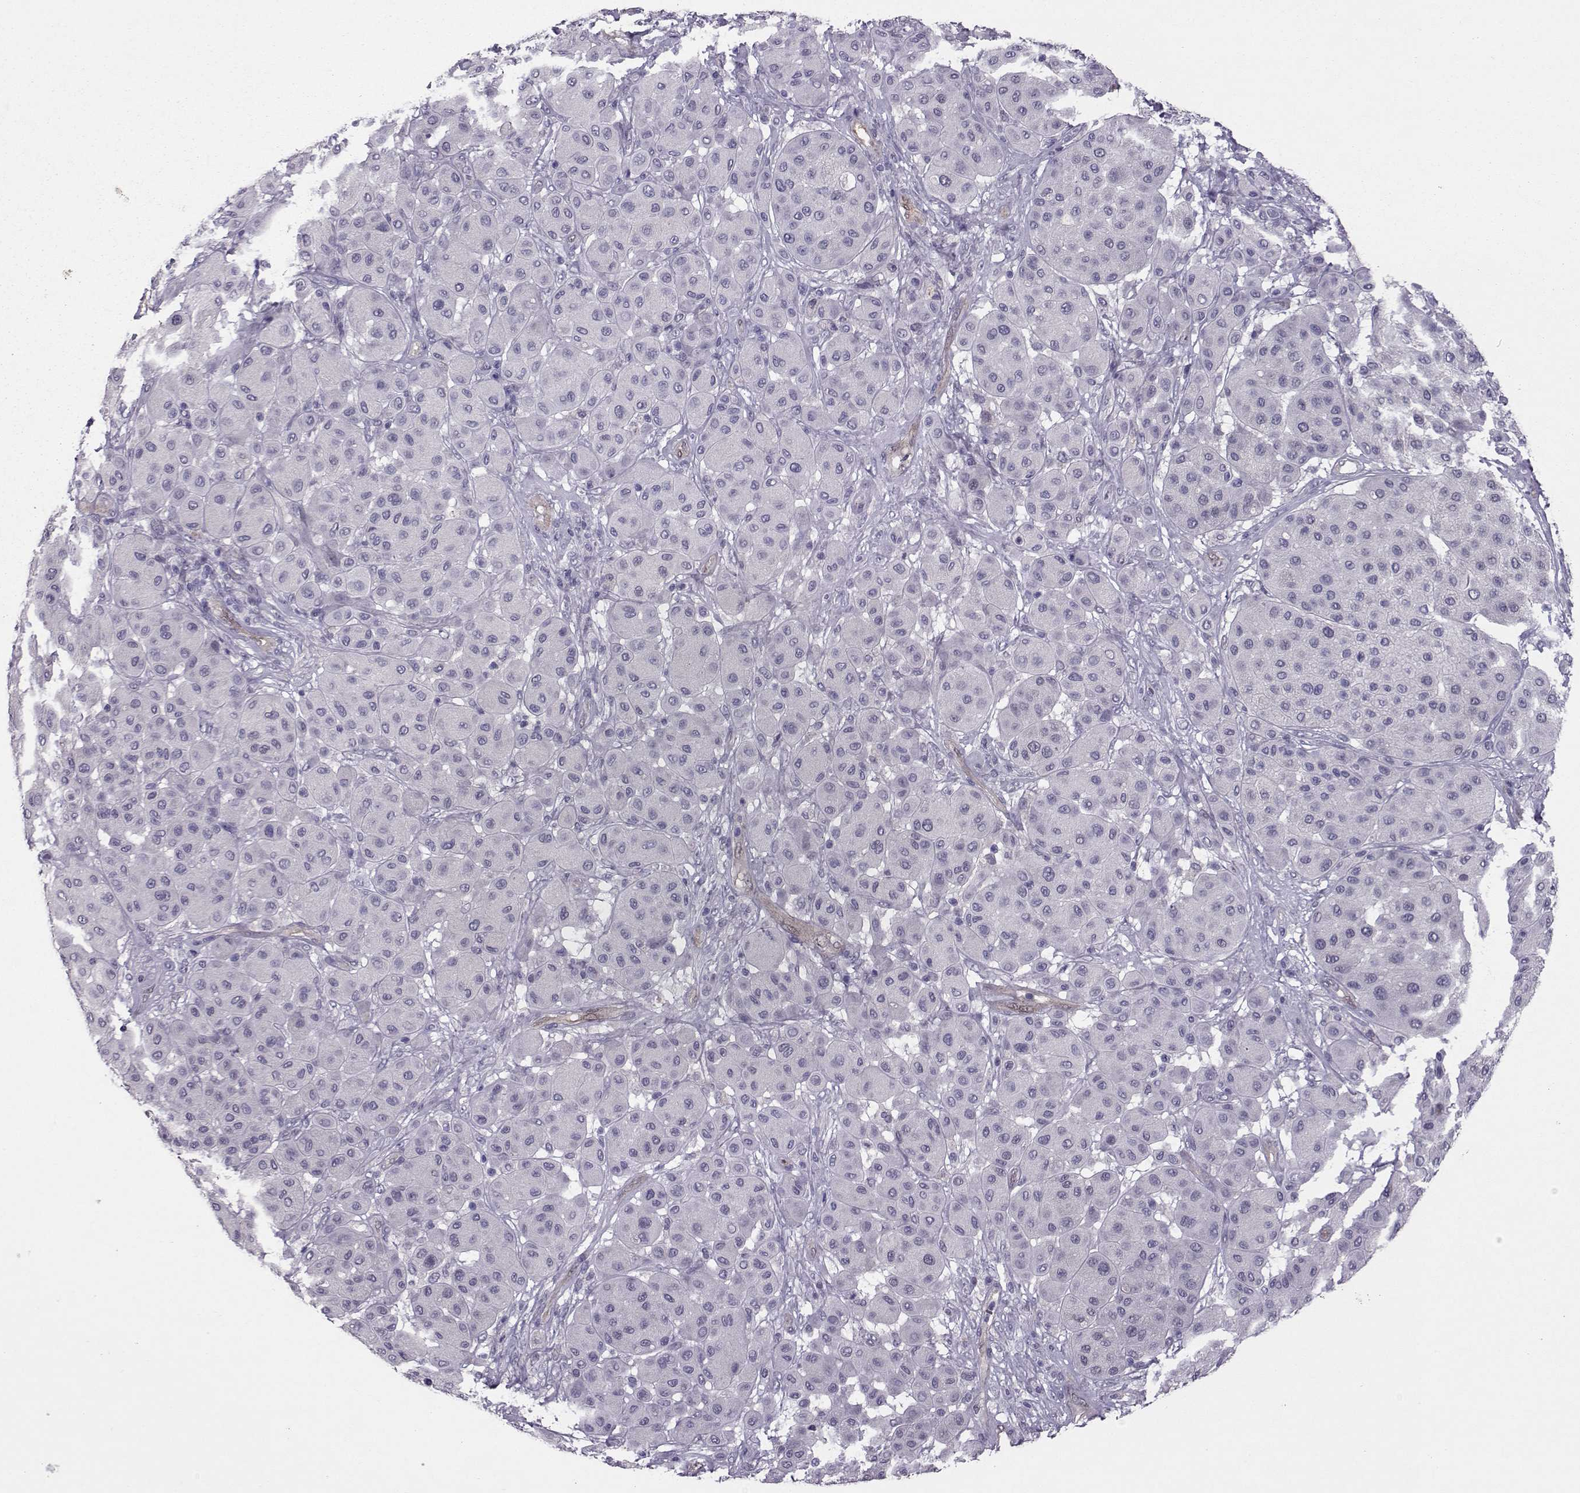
{"staining": {"intensity": "negative", "quantity": "none", "location": "none"}, "tissue": "melanoma", "cell_type": "Tumor cells", "image_type": "cancer", "snomed": [{"axis": "morphology", "description": "Malignant melanoma, Metastatic site"}, {"axis": "topography", "description": "Smooth muscle"}], "caption": "DAB immunohistochemical staining of human melanoma displays no significant positivity in tumor cells. (DAB immunohistochemistry with hematoxylin counter stain).", "gene": "ASRGL1", "patient": {"sex": "male", "age": 41}}